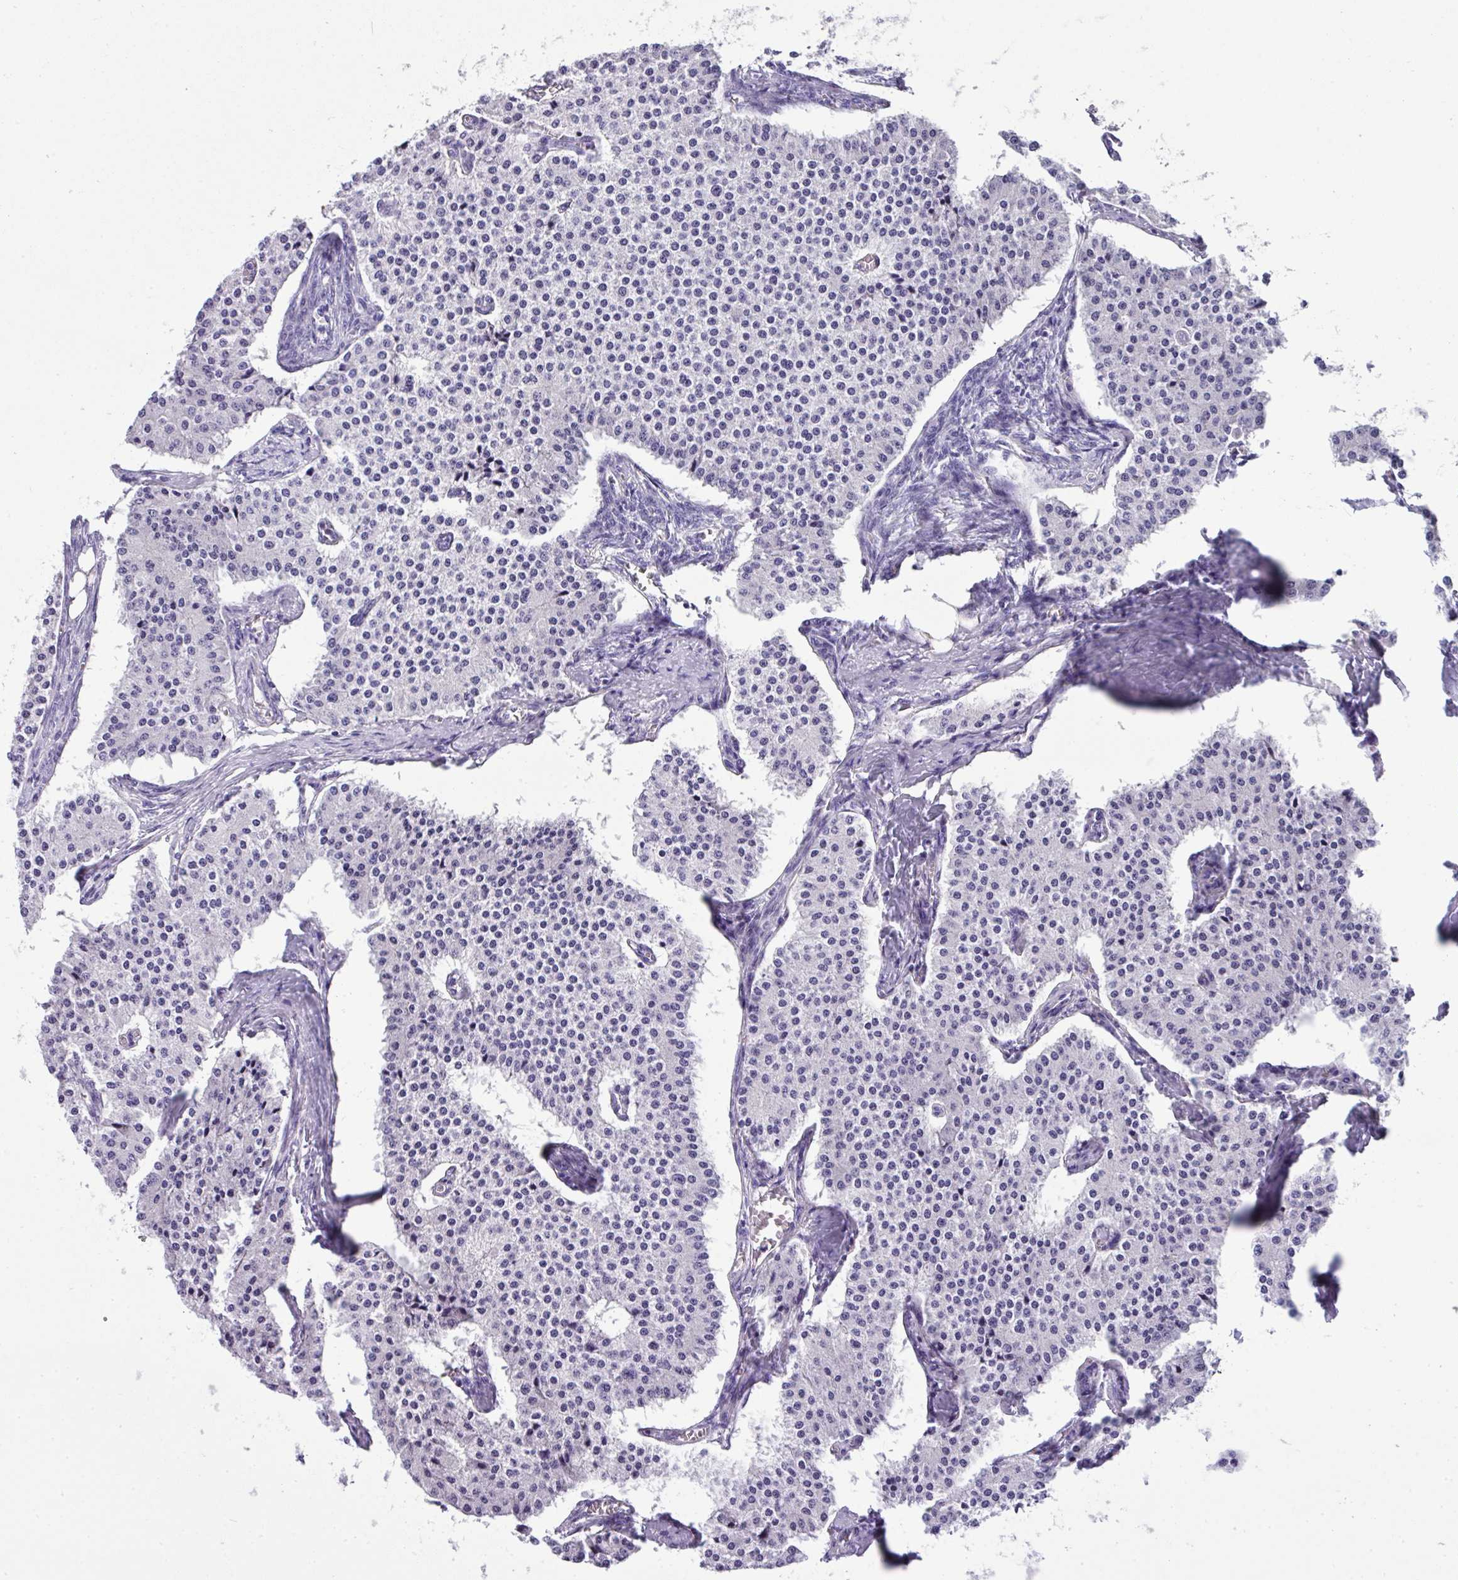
{"staining": {"intensity": "negative", "quantity": "none", "location": "none"}, "tissue": "carcinoid", "cell_type": "Tumor cells", "image_type": "cancer", "snomed": [{"axis": "morphology", "description": "Carcinoid, malignant, NOS"}, {"axis": "topography", "description": "Colon"}], "caption": "An IHC micrograph of carcinoid is shown. There is no staining in tumor cells of carcinoid. Nuclei are stained in blue.", "gene": "MUC21", "patient": {"sex": "female", "age": 52}}